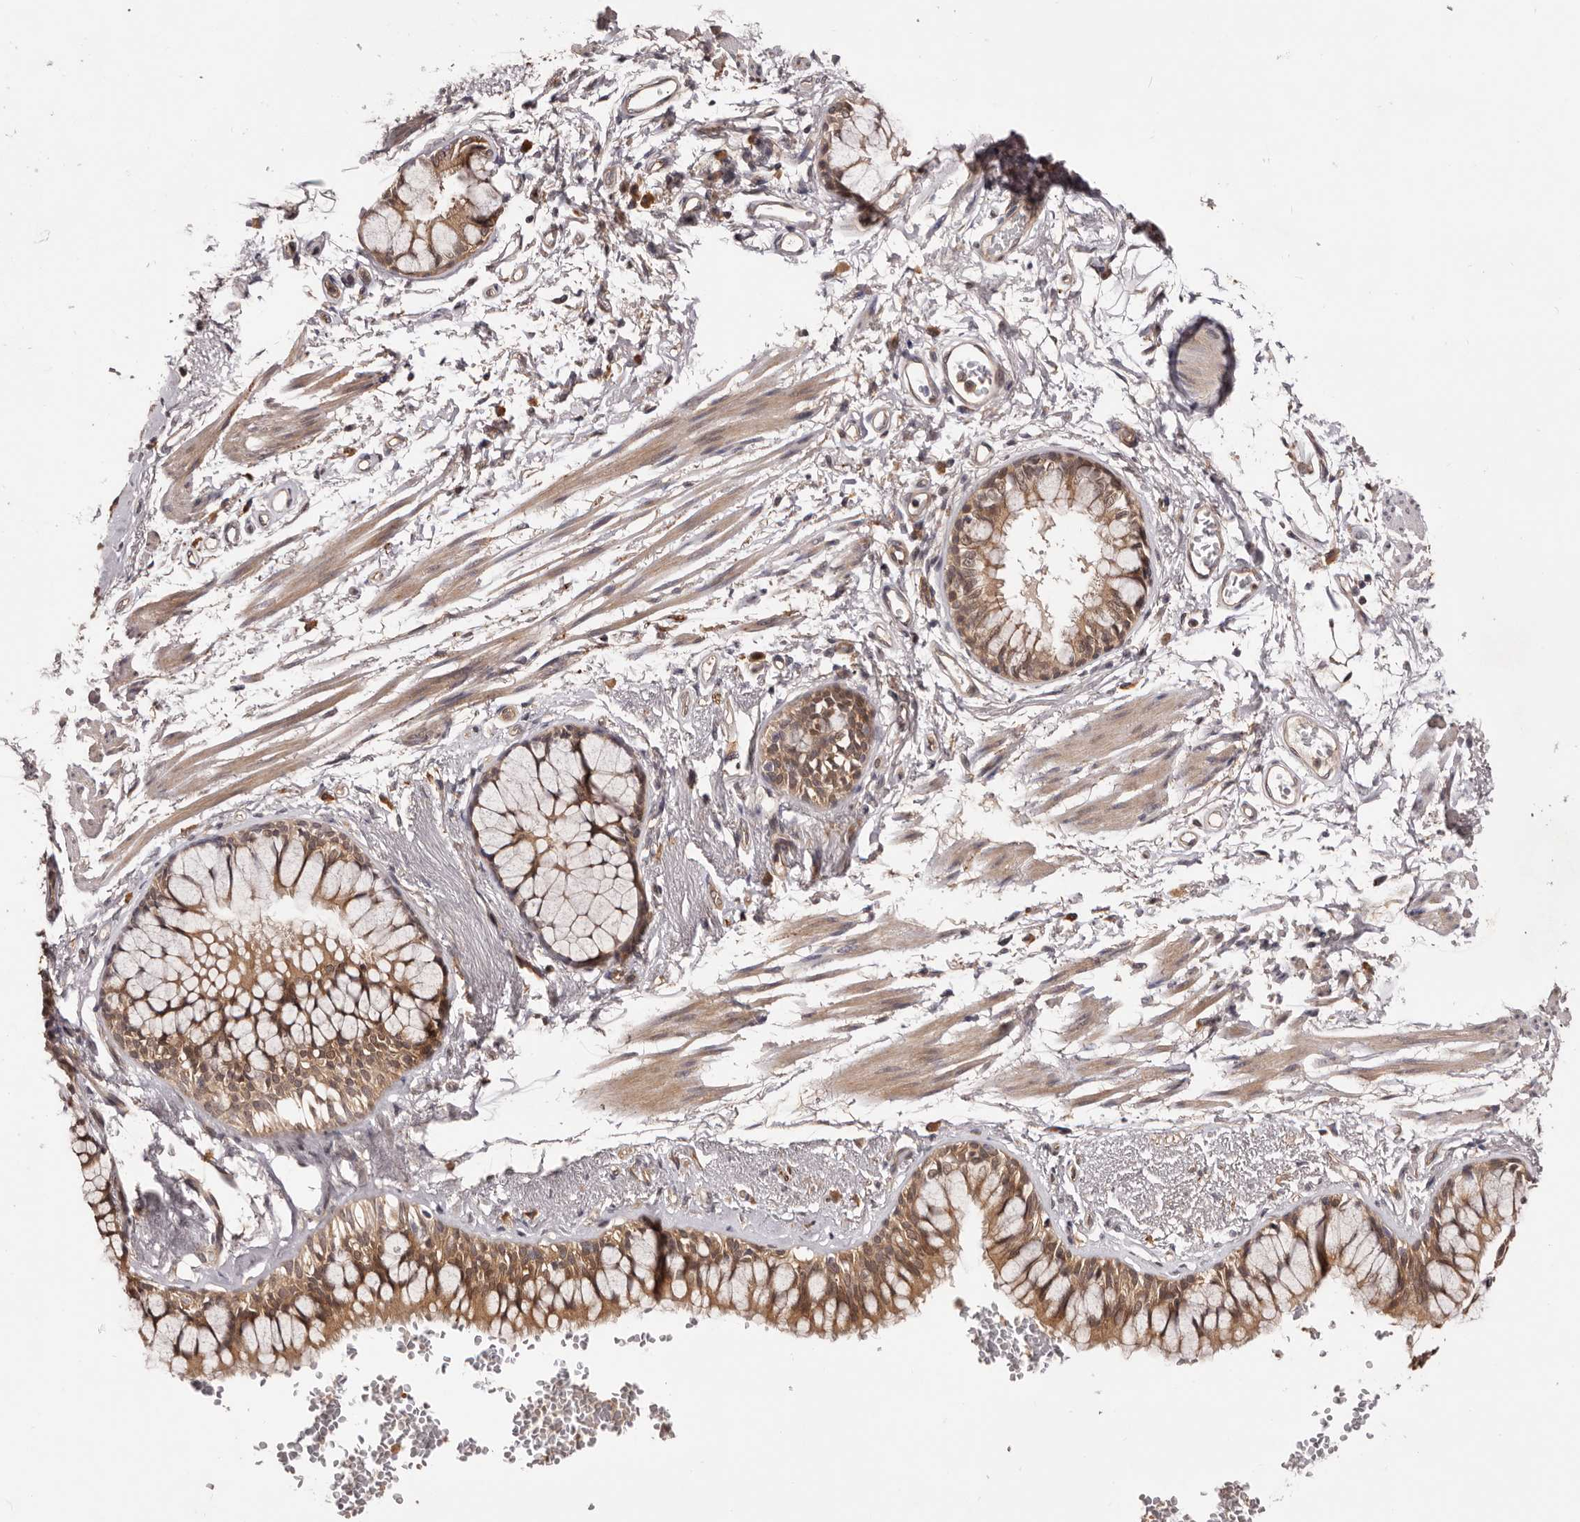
{"staining": {"intensity": "moderate", "quantity": ">75%", "location": "cytoplasmic/membranous"}, "tissue": "bronchus", "cell_type": "Respiratory epithelial cells", "image_type": "normal", "snomed": [{"axis": "morphology", "description": "Normal tissue, NOS"}, {"axis": "topography", "description": "Cartilage tissue"}, {"axis": "topography", "description": "Bronchus"}], "caption": "Respiratory epithelial cells show moderate cytoplasmic/membranous staining in approximately >75% of cells in unremarkable bronchus. (IHC, brightfield microscopy, high magnification).", "gene": "MDP1", "patient": {"sex": "female", "age": 73}}